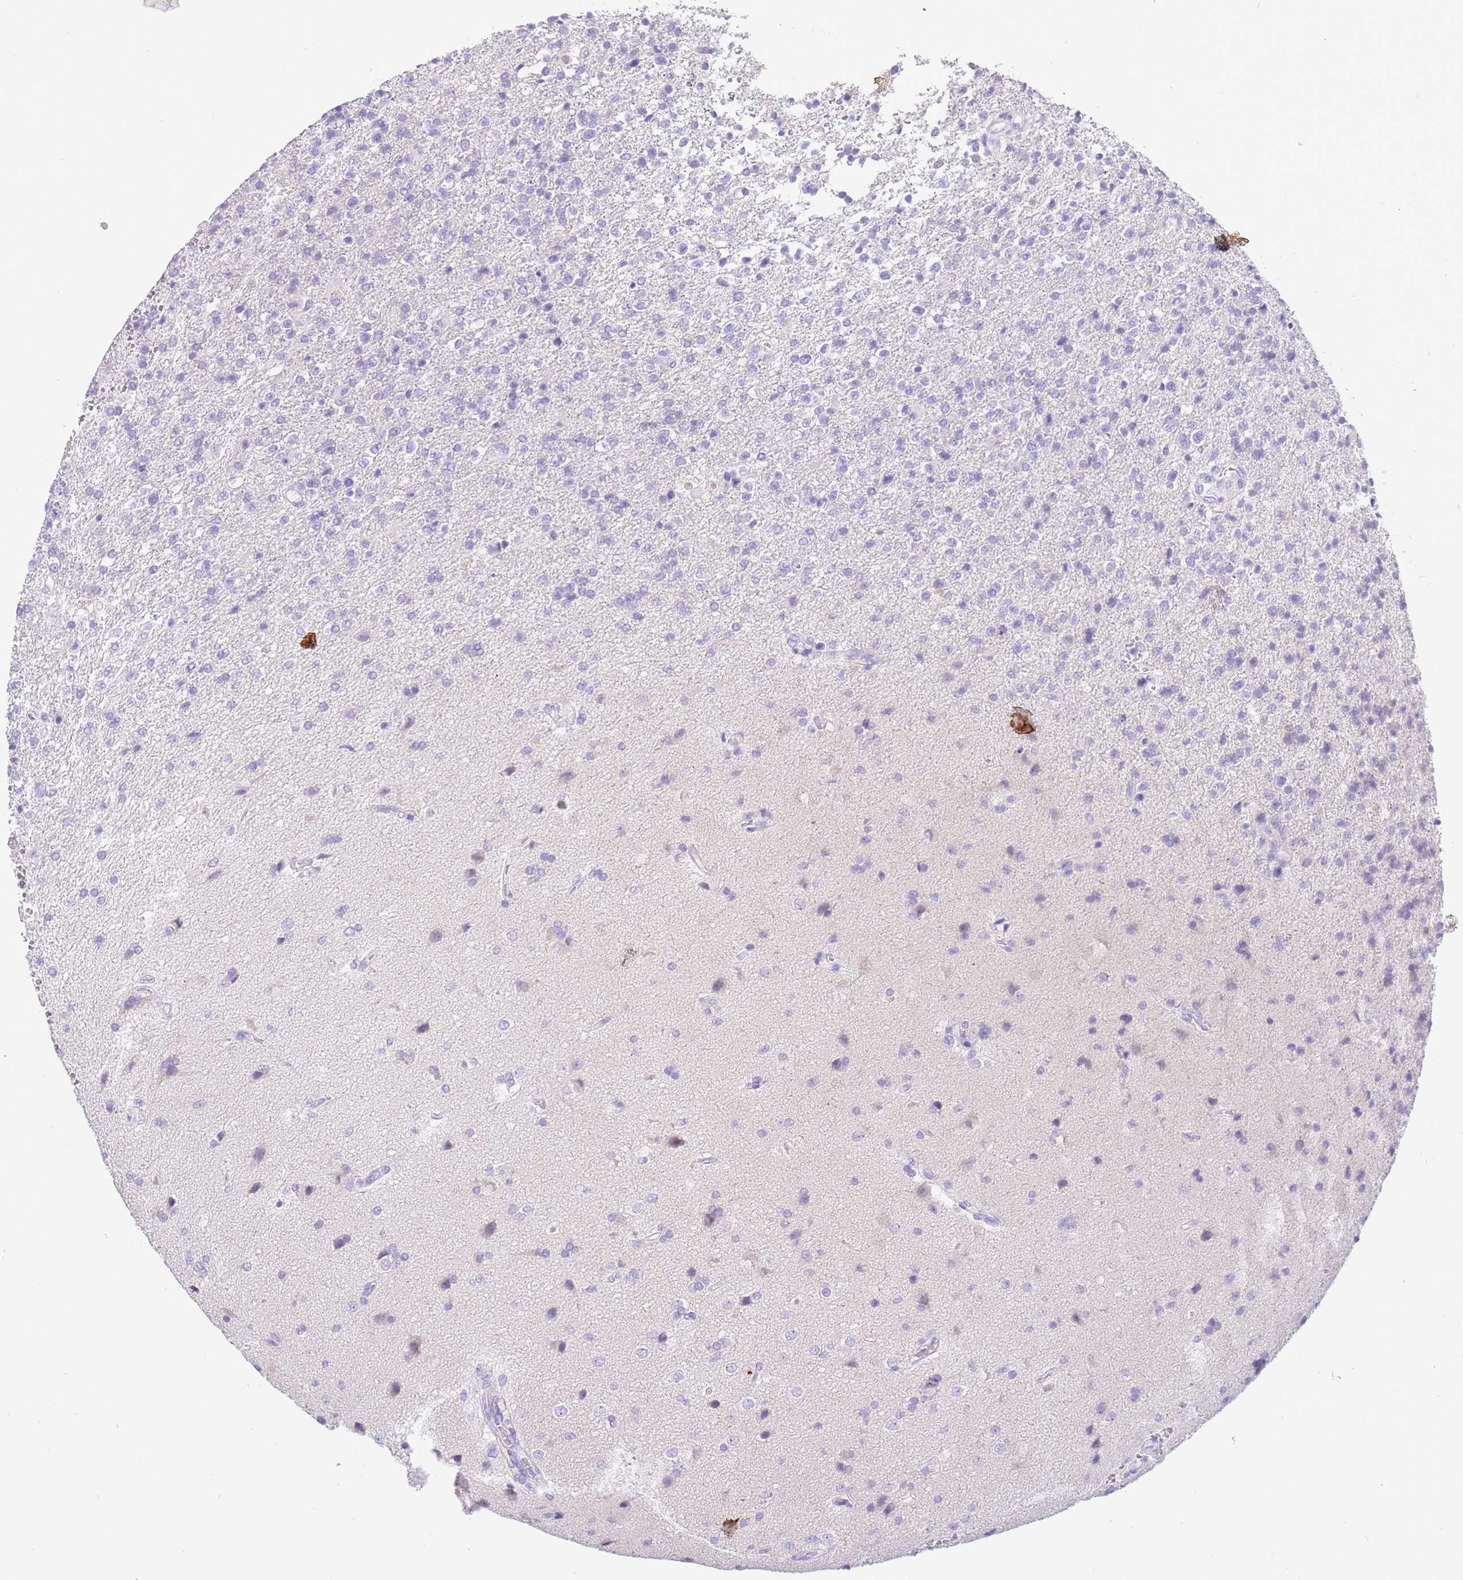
{"staining": {"intensity": "negative", "quantity": "none", "location": "none"}, "tissue": "glioma", "cell_type": "Tumor cells", "image_type": "cancer", "snomed": [{"axis": "morphology", "description": "Glioma, malignant, High grade"}, {"axis": "topography", "description": "Brain"}], "caption": "Histopathology image shows no significant protein positivity in tumor cells of glioma. Brightfield microscopy of immunohistochemistry (IHC) stained with DAB (3,3'-diaminobenzidine) (brown) and hematoxylin (blue), captured at high magnification.", "gene": "R3HDM4", "patient": {"sex": "male", "age": 56}}